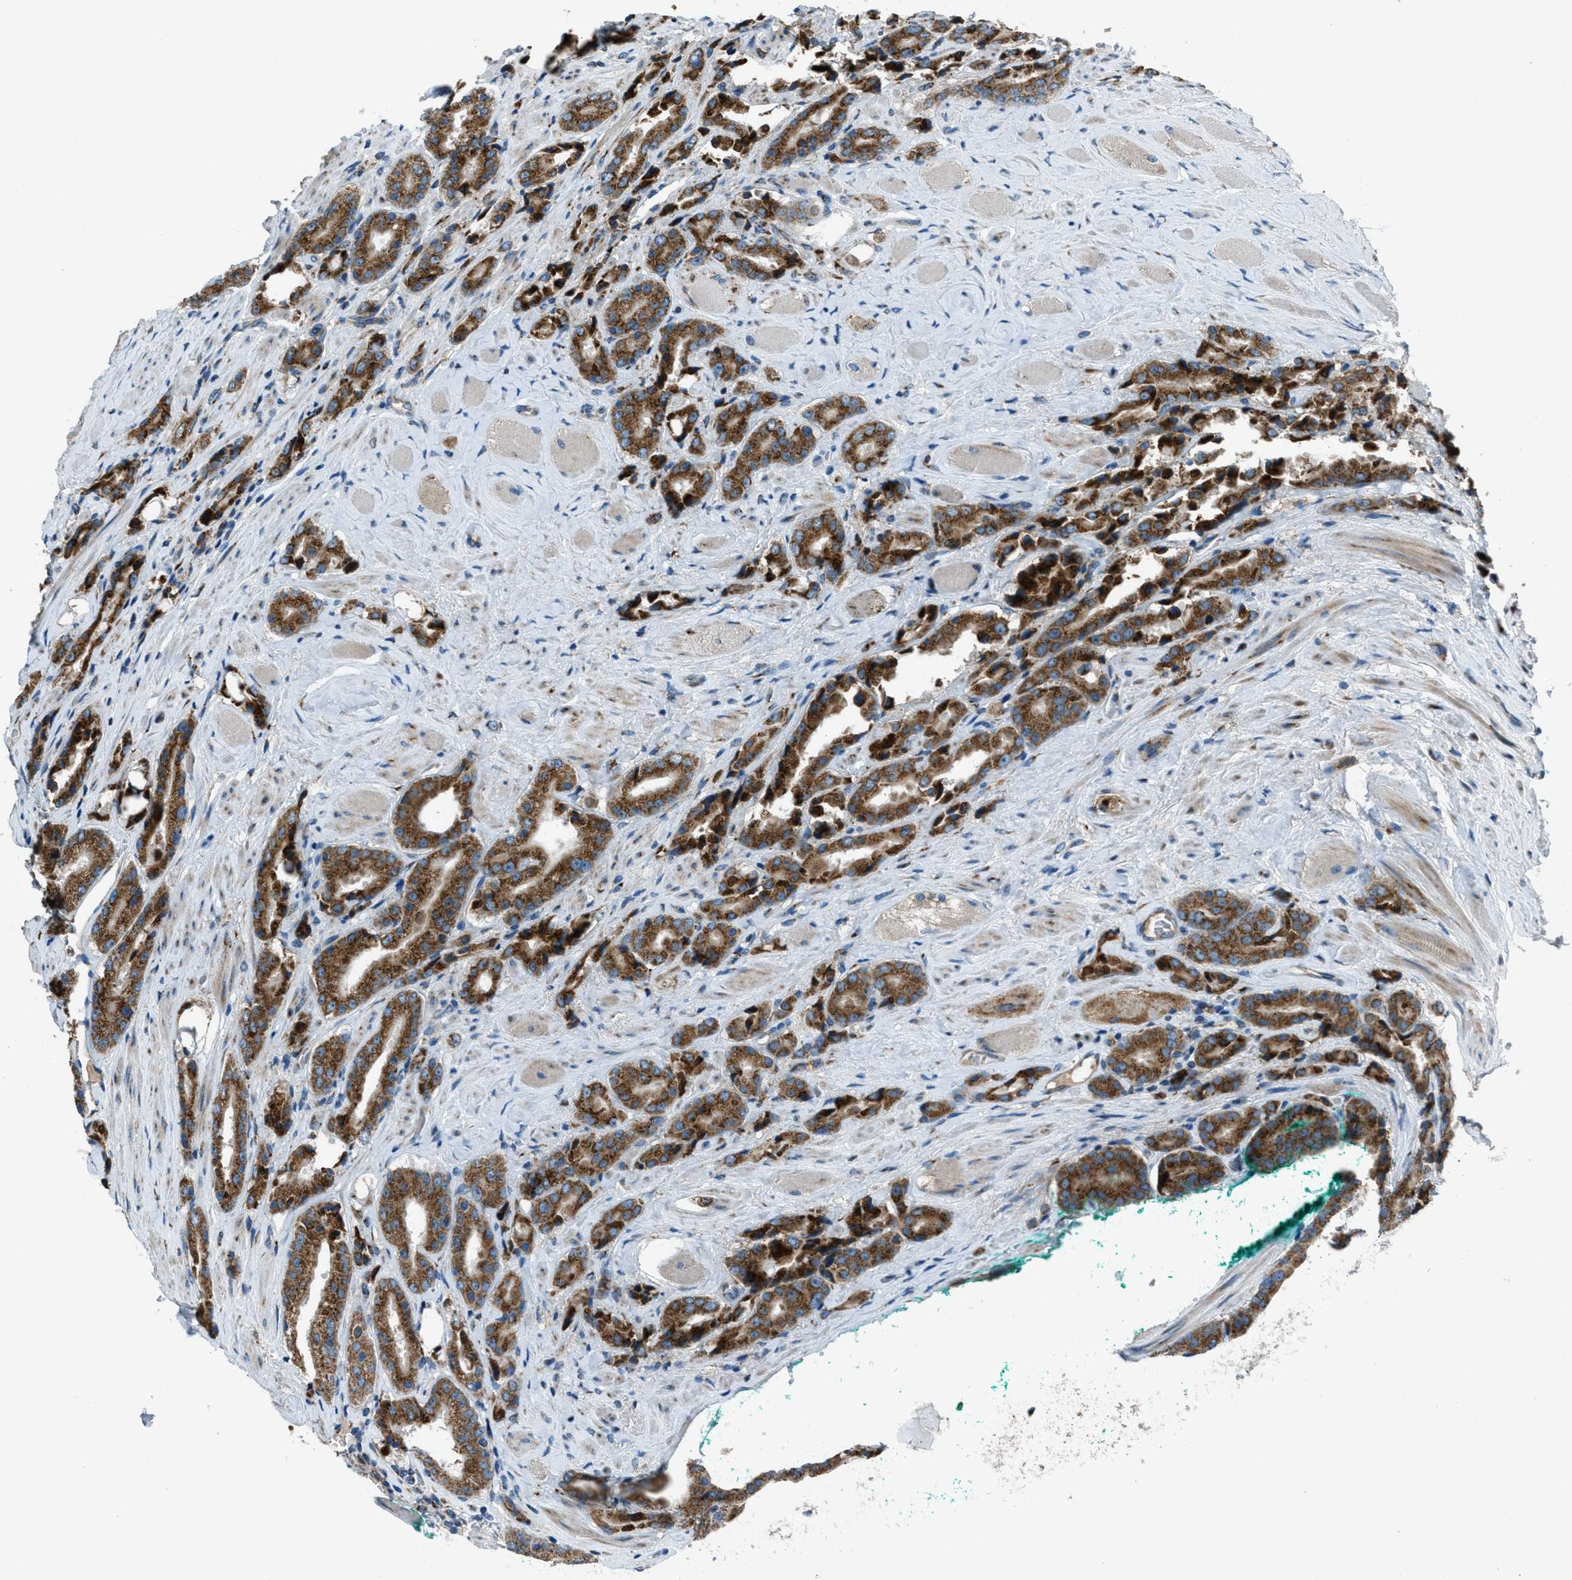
{"staining": {"intensity": "strong", "quantity": ">75%", "location": "cytoplasmic/membranous"}, "tissue": "prostate cancer", "cell_type": "Tumor cells", "image_type": "cancer", "snomed": [{"axis": "morphology", "description": "Adenocarcinoma, High grade"}, {"axis": "topography", "description": "Prostate"}], "caption": "This is a histology image of immunohistochemistry staining of prostate cancer, which shows strong positivity in the cytoplasmic/membranous of tumor cells.", "gene": "BCKDK", "patient": {"sex": "male", "age": 71}}